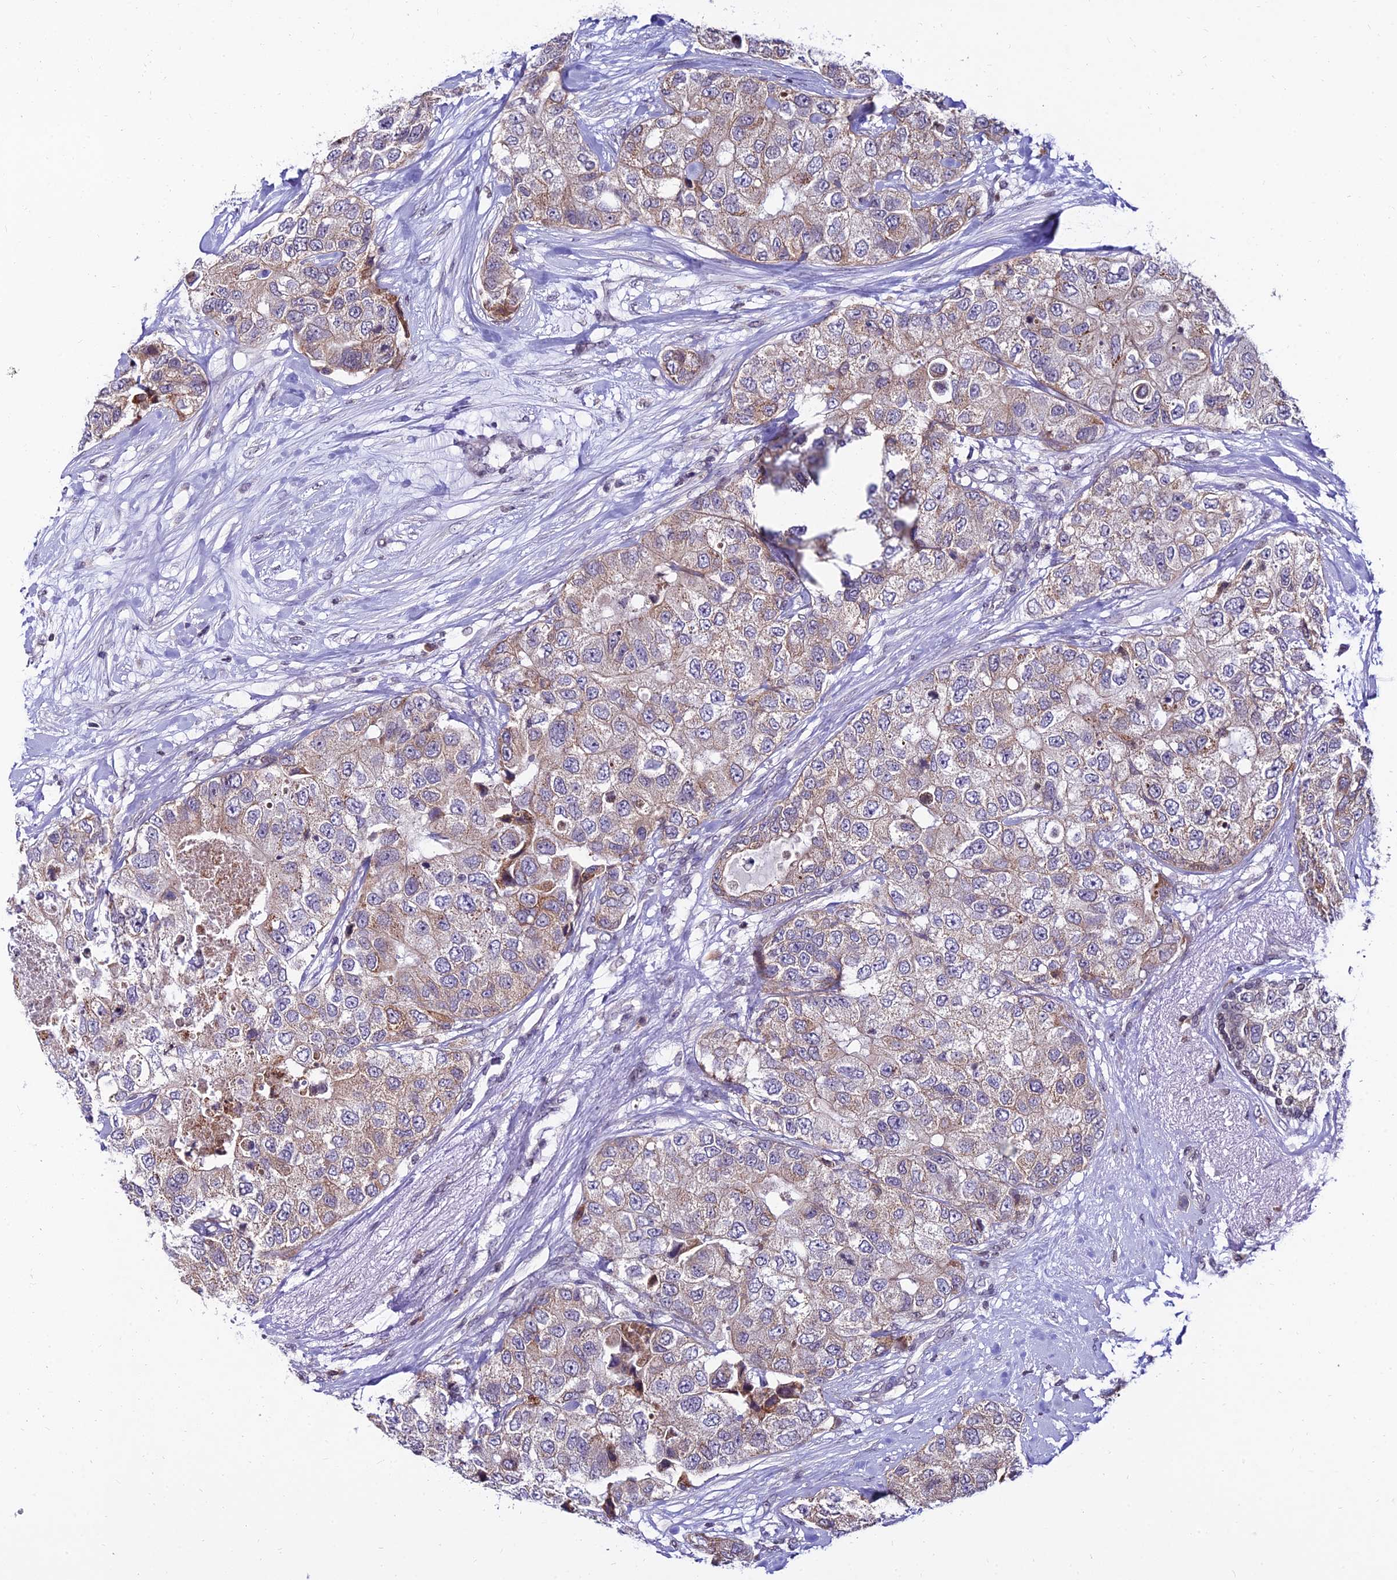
{"staining": {"intensity": "weak", "quantity": "25%-75%", "location": "cytoplasmic/membranous"}, "tissue": "breast cancer", "cell_type": "Tumor cells", "image_type": "cancer", "snomed": [{"axis": "morphology", "description": "Duct carcinoma"}, {"axis": "topography", "description": "Breast"}], "caption": "Breast cancer (infiltrating ductal carcinoma) was stained to show a protein in brown. There is low levels of weak cytoplasmic/membranous positivity in approximately 25%-75% of tumor cells.", "gene": "CDNF", "patient": {"sex": "female", "age": 62}}